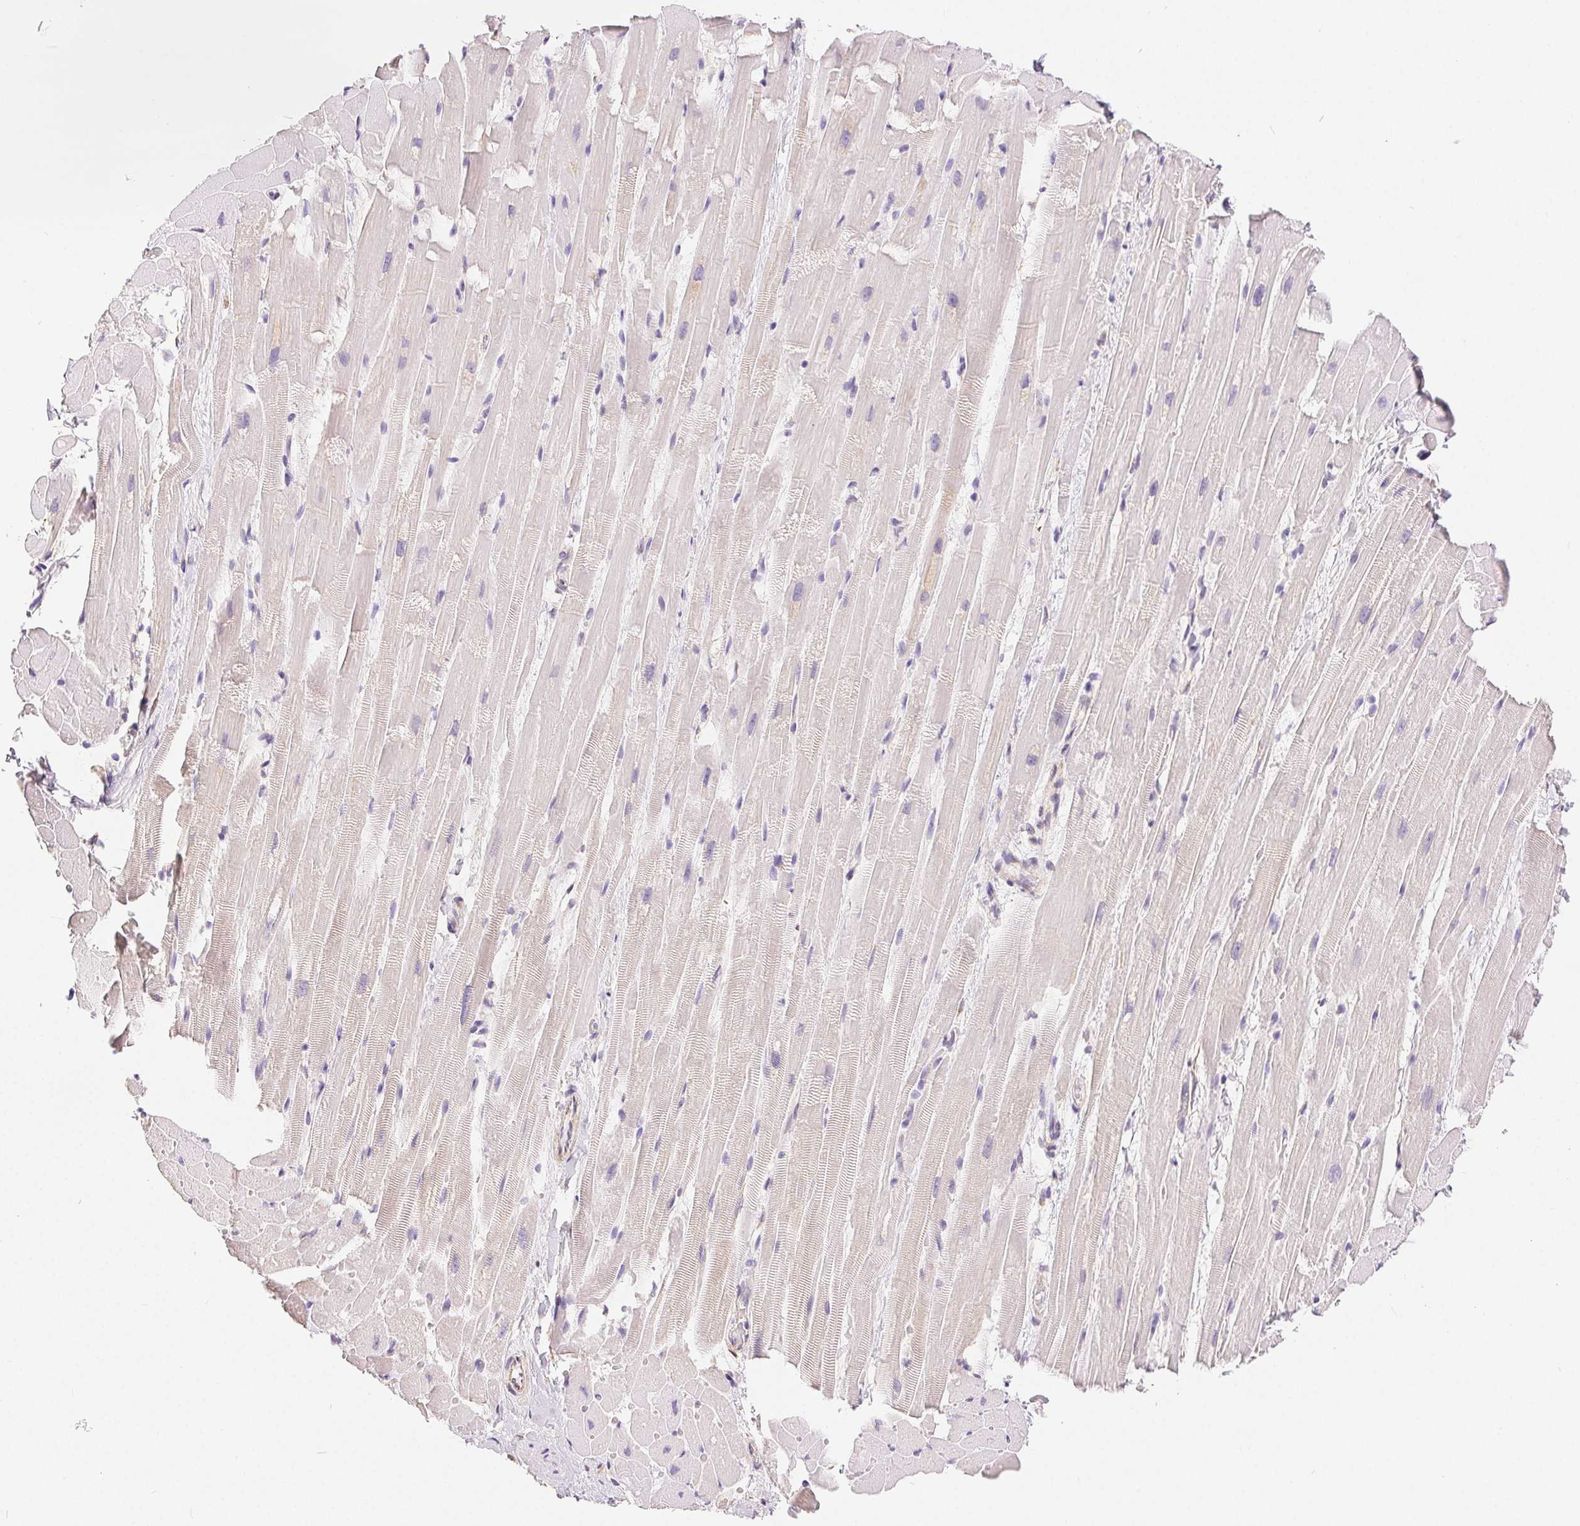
{"staining": {"intensity": "negative", "quantity": "none", "location": "none"}, "tissue": "heart muscle", "cell_type": "Cardiomyocytes", "image_type": "normal", "snomed": [{"axis": "morphology", "description": "Normal tissue, NOS"}, {"axis": "topography", "description": "Heart"}], "caption": "Immunohistochemical staining of benign human heart muscle reveals no significant positivity in cardiomyocytes.", "gene": "GFAP", "patient": {"sex": "male", "age": 37}}